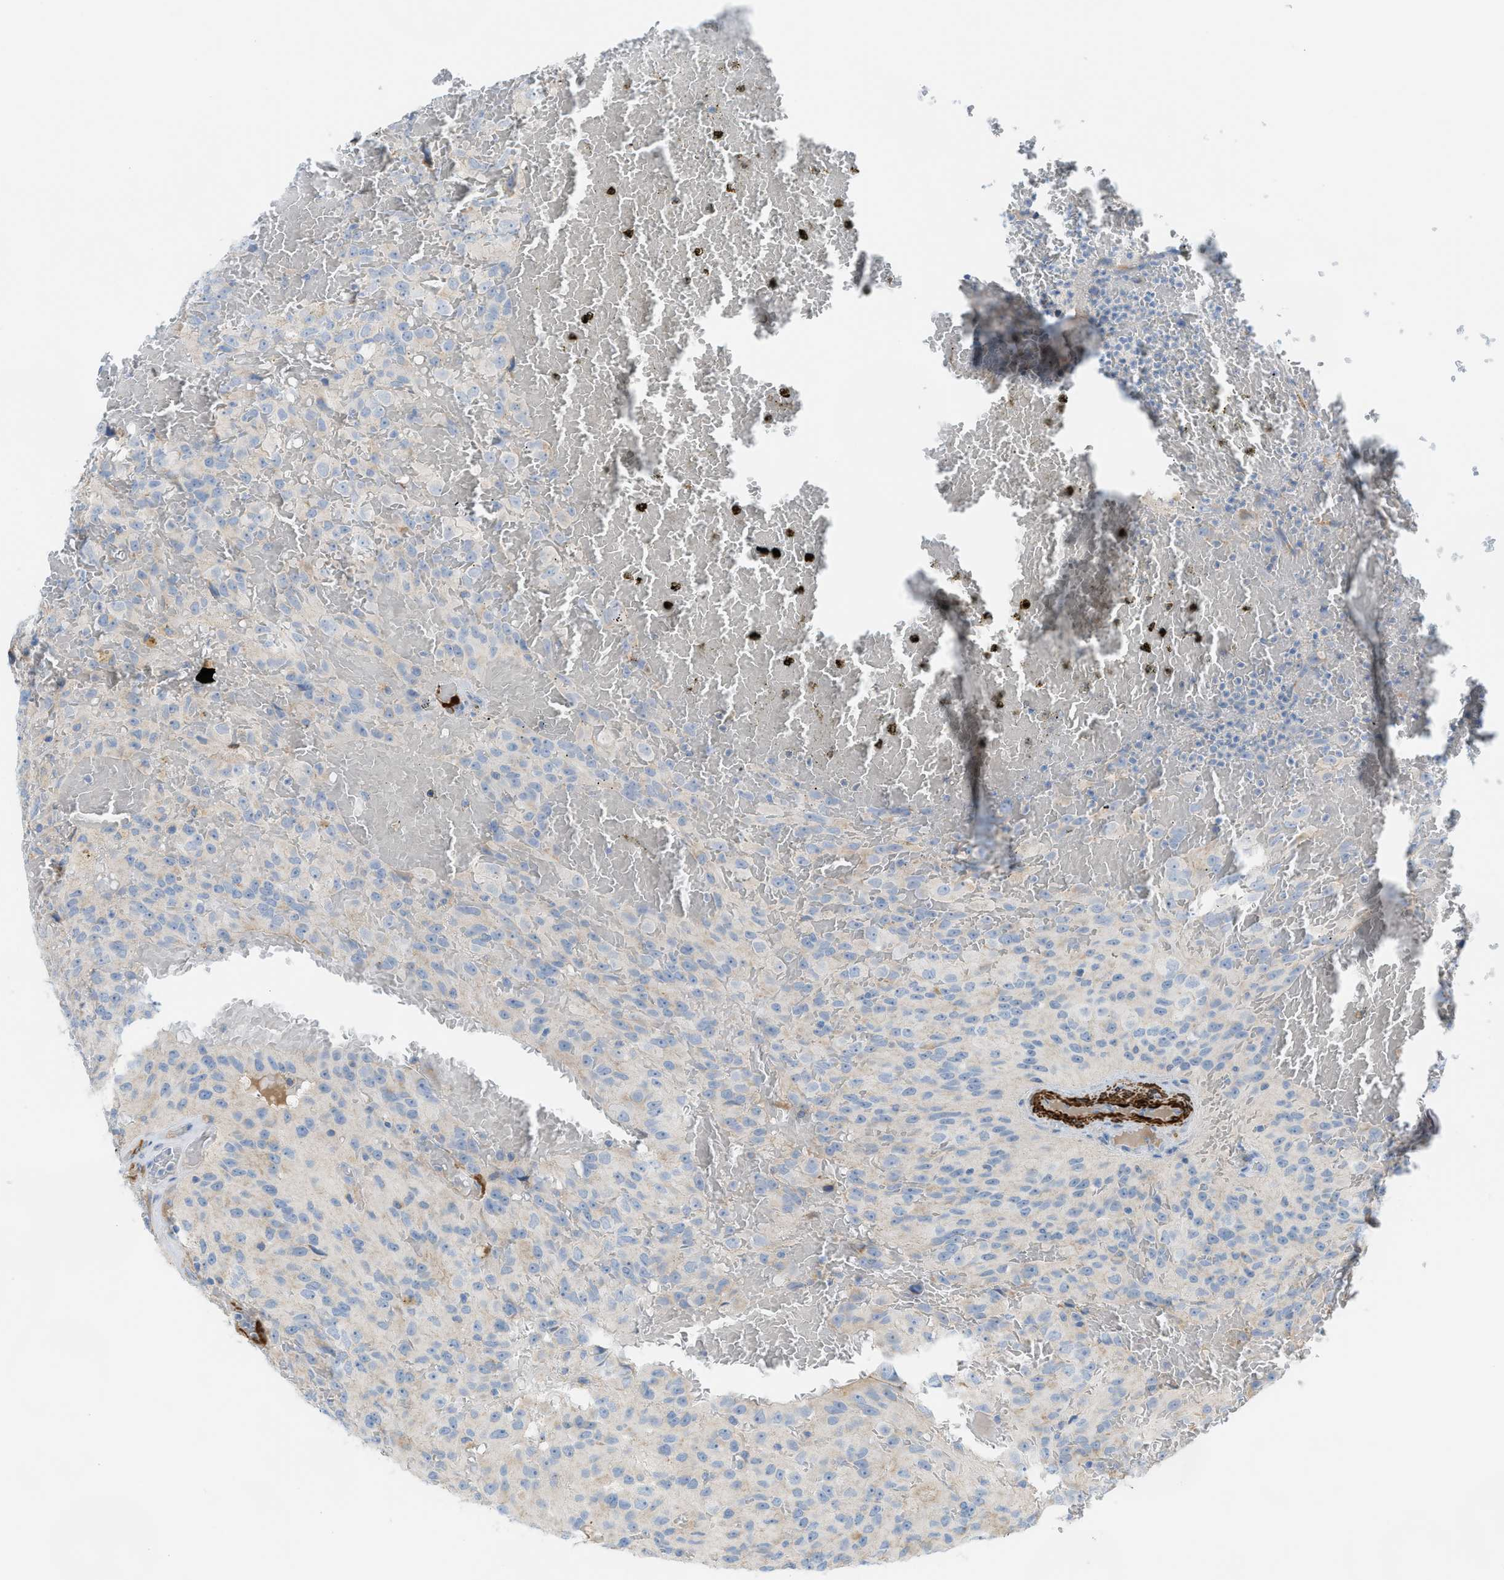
{"staining": {"intensity": "weak", "quantity": "<25%", "location": "cytoplasmic/membranous"}, "tissue": "glioma", "cell_type": "Tumor cells", "image_type": "cancer", "snomed": [{"axis": "morphology", "description": "Glioma, malignant, High grade"}, {"axis": "topography", "description": "Brain"}], "caption": "This image is of glioma stained with immunohistochemistry to label a protein in brown with the nuclei are counter-stained blue. There is no positivity in tumor cells.", "gene": "MYH11", "patient": {"sex": "male", "age": 32}}